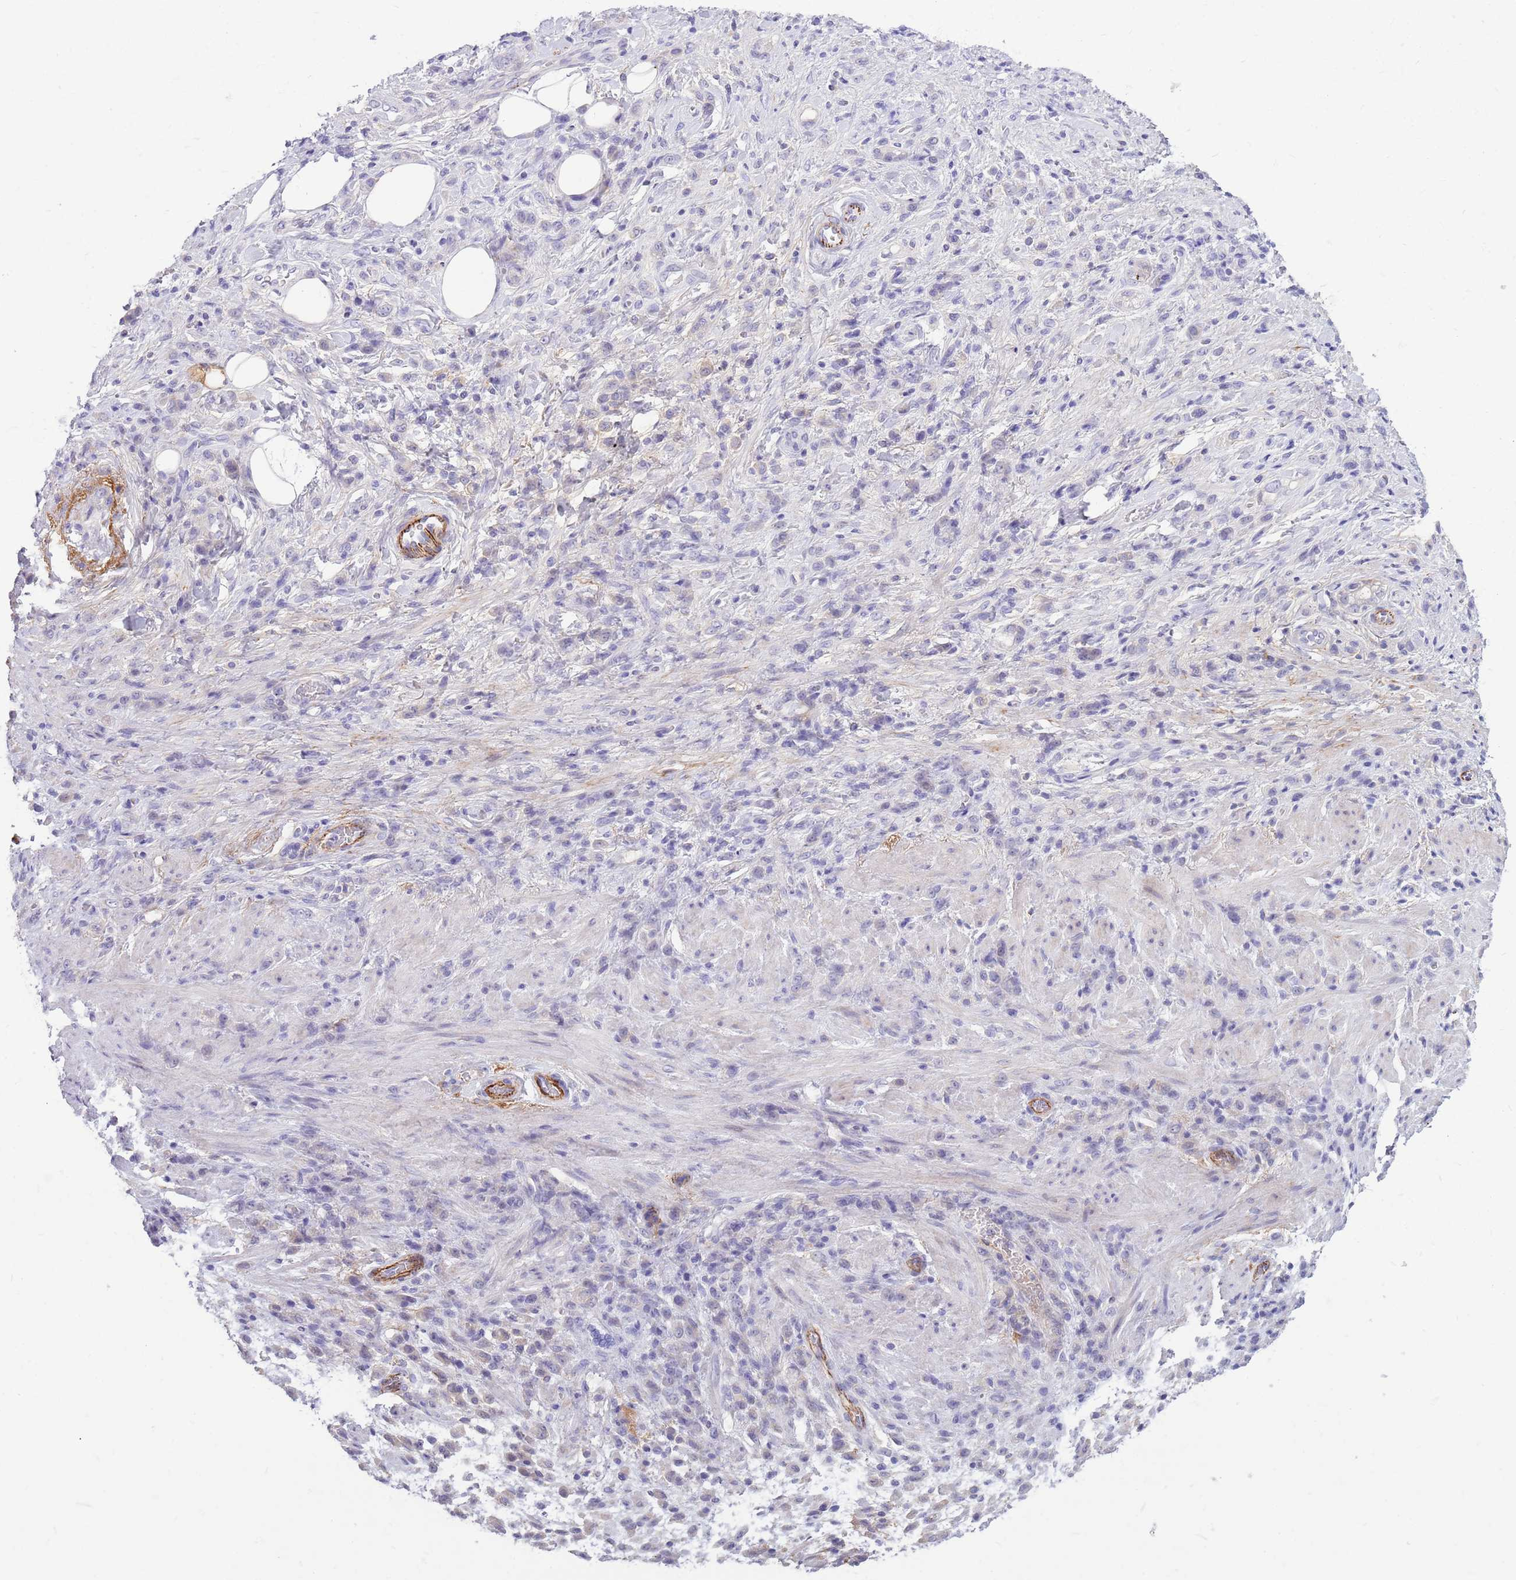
{"staining": {"intensity": "negative", "quantity": "none", "location": "none"}, "tissue": "stomach cancer", "cell_type": "Tumor cells", "image_type": "cancer", "snomed": [{"axis": "morphology", "description": "Adenocarcinoma, NOS"}, {"axis": "topography", "description": "Stomach"}], "caption": "This is an immunohistochemistry (IHC) photomicrograph of stomach adenocarcinoma. There is no expression in tumor cells.", "gene": "LEPROTL1", "patient": {"sex": "male", "age": 77}}